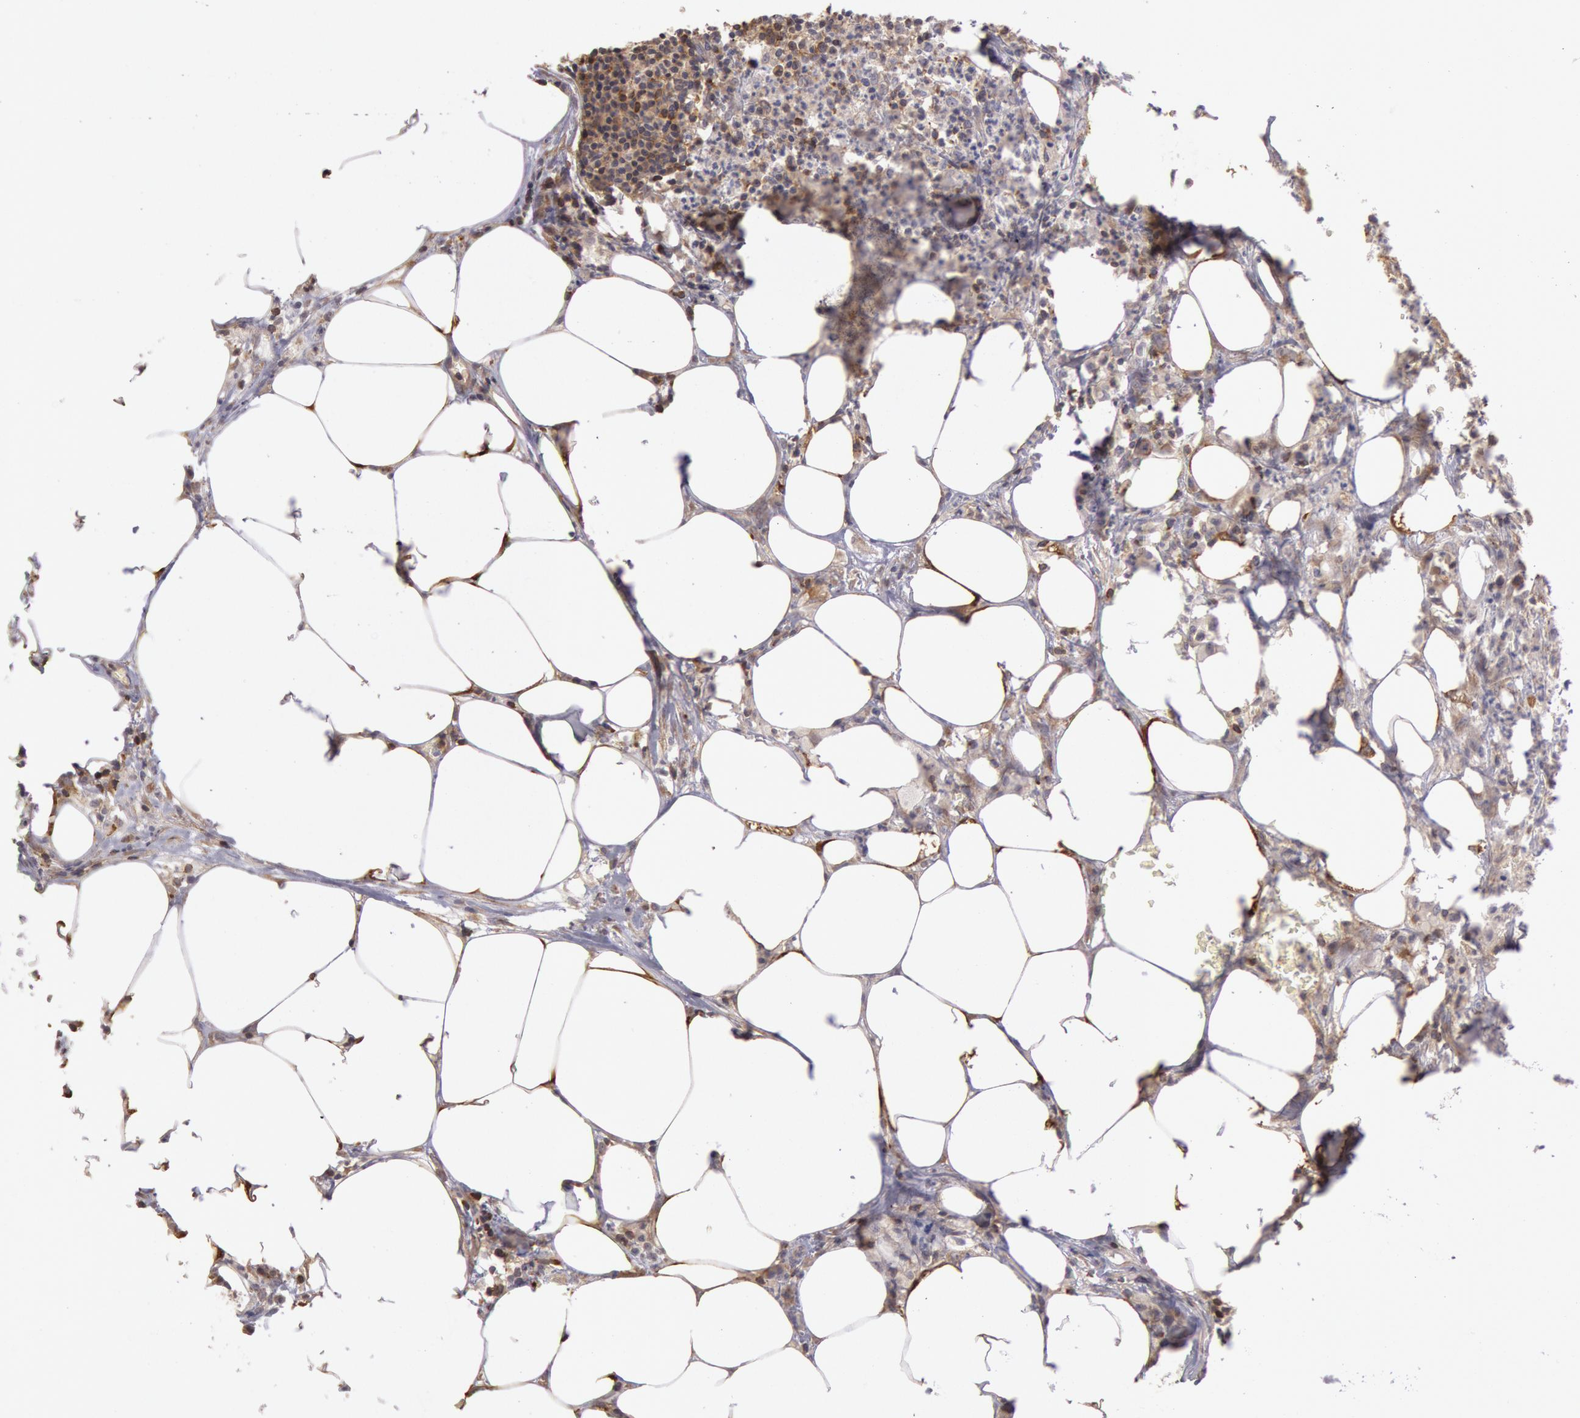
{"staining": {"intensity": "moderate", "quantity": ">75%", "location": "cytoplasmic/membranous"}, "tissue": "colorectal cancer", "cell_type": "Tumor cells", "image_type": "cancer", "snomed": [{"axis": "morphology", "description": "Adenocarcinoma, NOS"}, {"axis": "topography", "description": "Colon"}], "caption": "Protein positivity by immunohistochemistry demonstrates moderate cytoplasmic/membranous staining in approximately >75% of tumor cells in adenocarcinoma (colorectal).", "gene": "NMT2", "patient": {"sex": "male", "age": 55}}